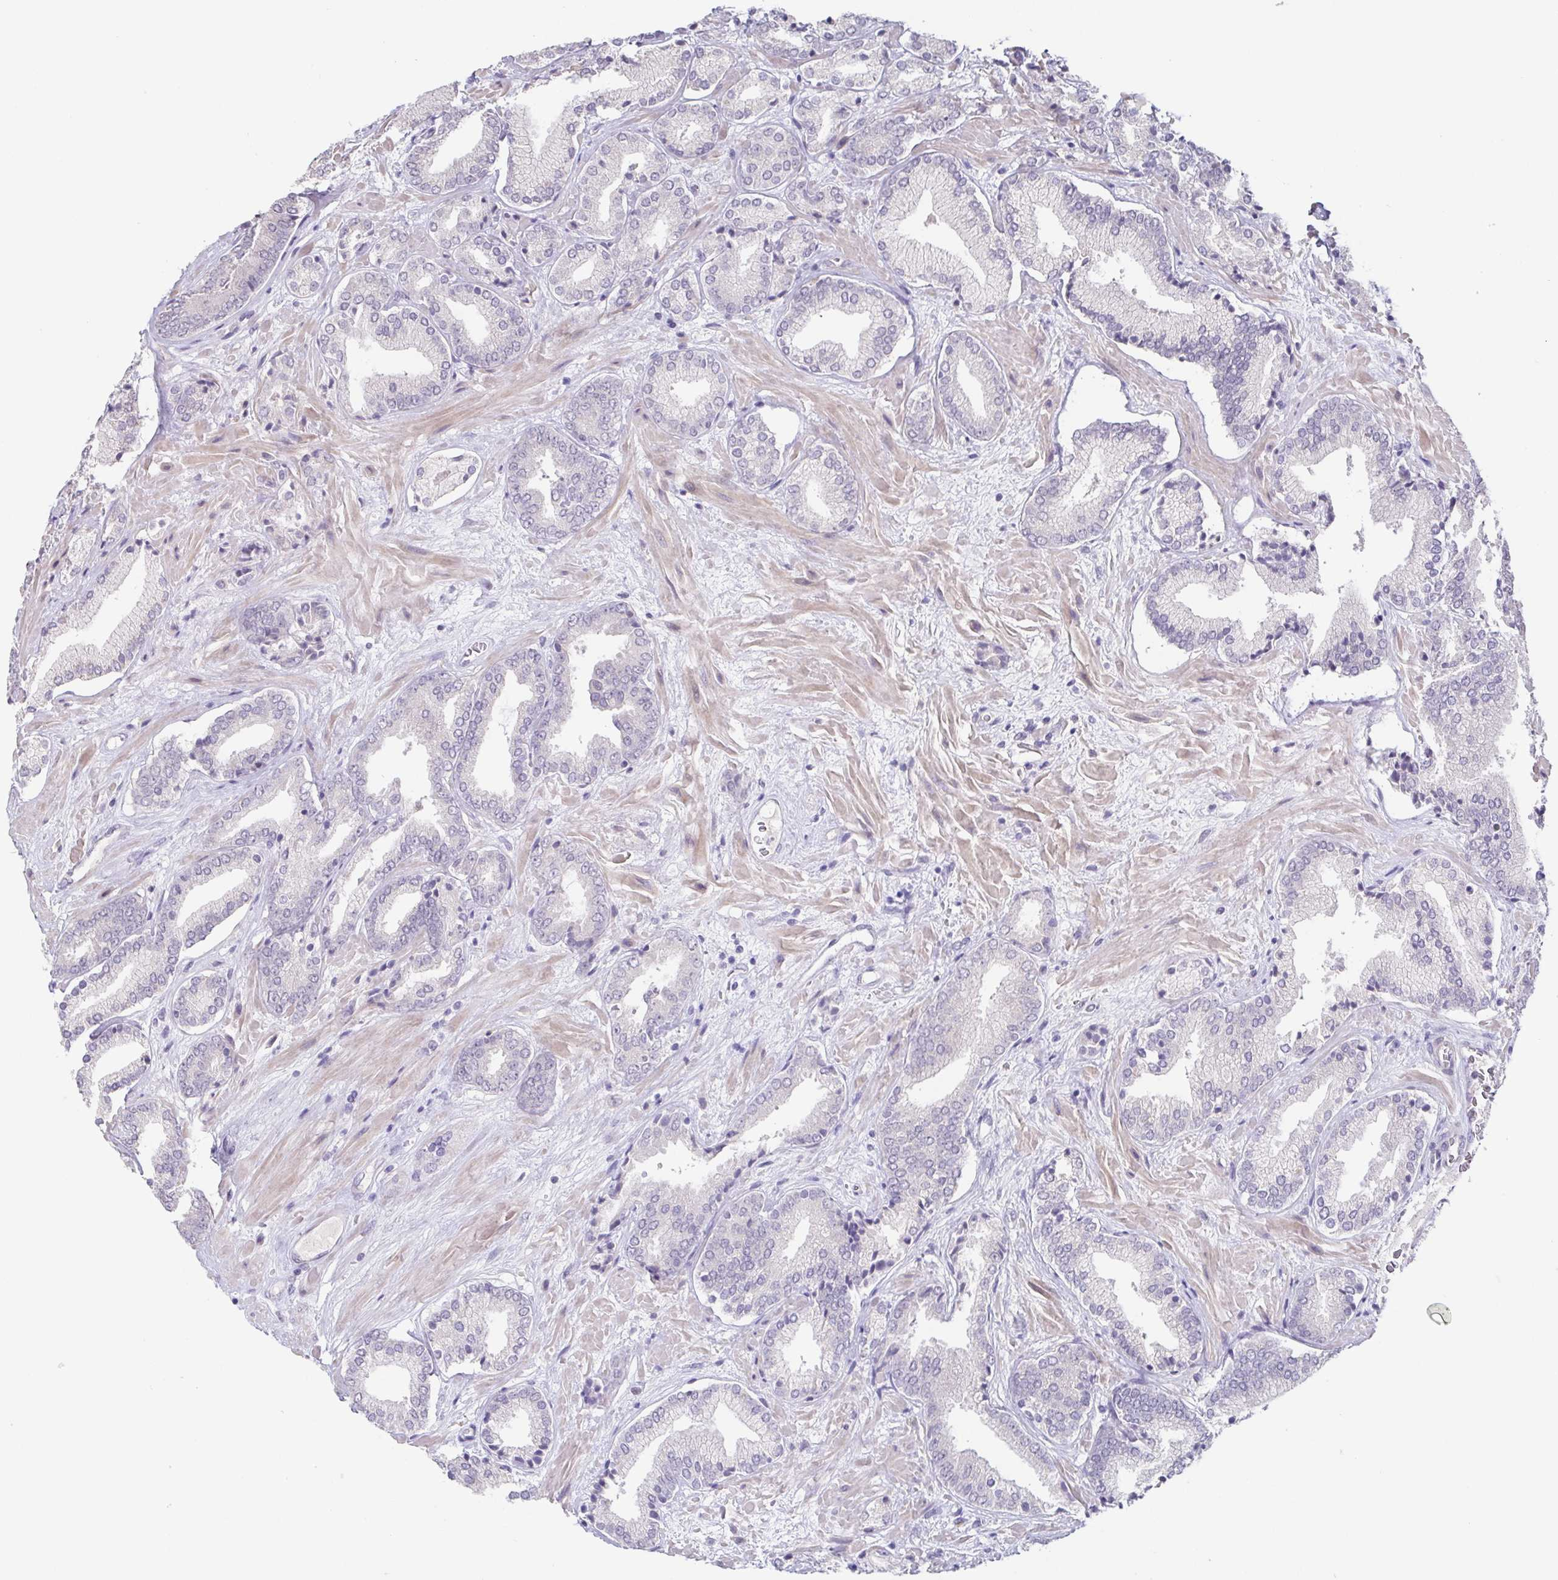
{"staining": {"intensity": "negative", "quantity": "none", "location": "none"}, "tissue": "prostate cancer", "cell_type": "Tumor cells", "image_type": "cancer", "snomed": [{"axis": "morphology", "description": "Adenocarcinoma, High grade"}, {"axis": "topography", "description": "Prostate"}], "caption": "Tumor cells show no significant staining in prostate adenocarcinoma (high-grade).", "gene": "GHRL", "patient": {"sex": "male", "age": 56}}